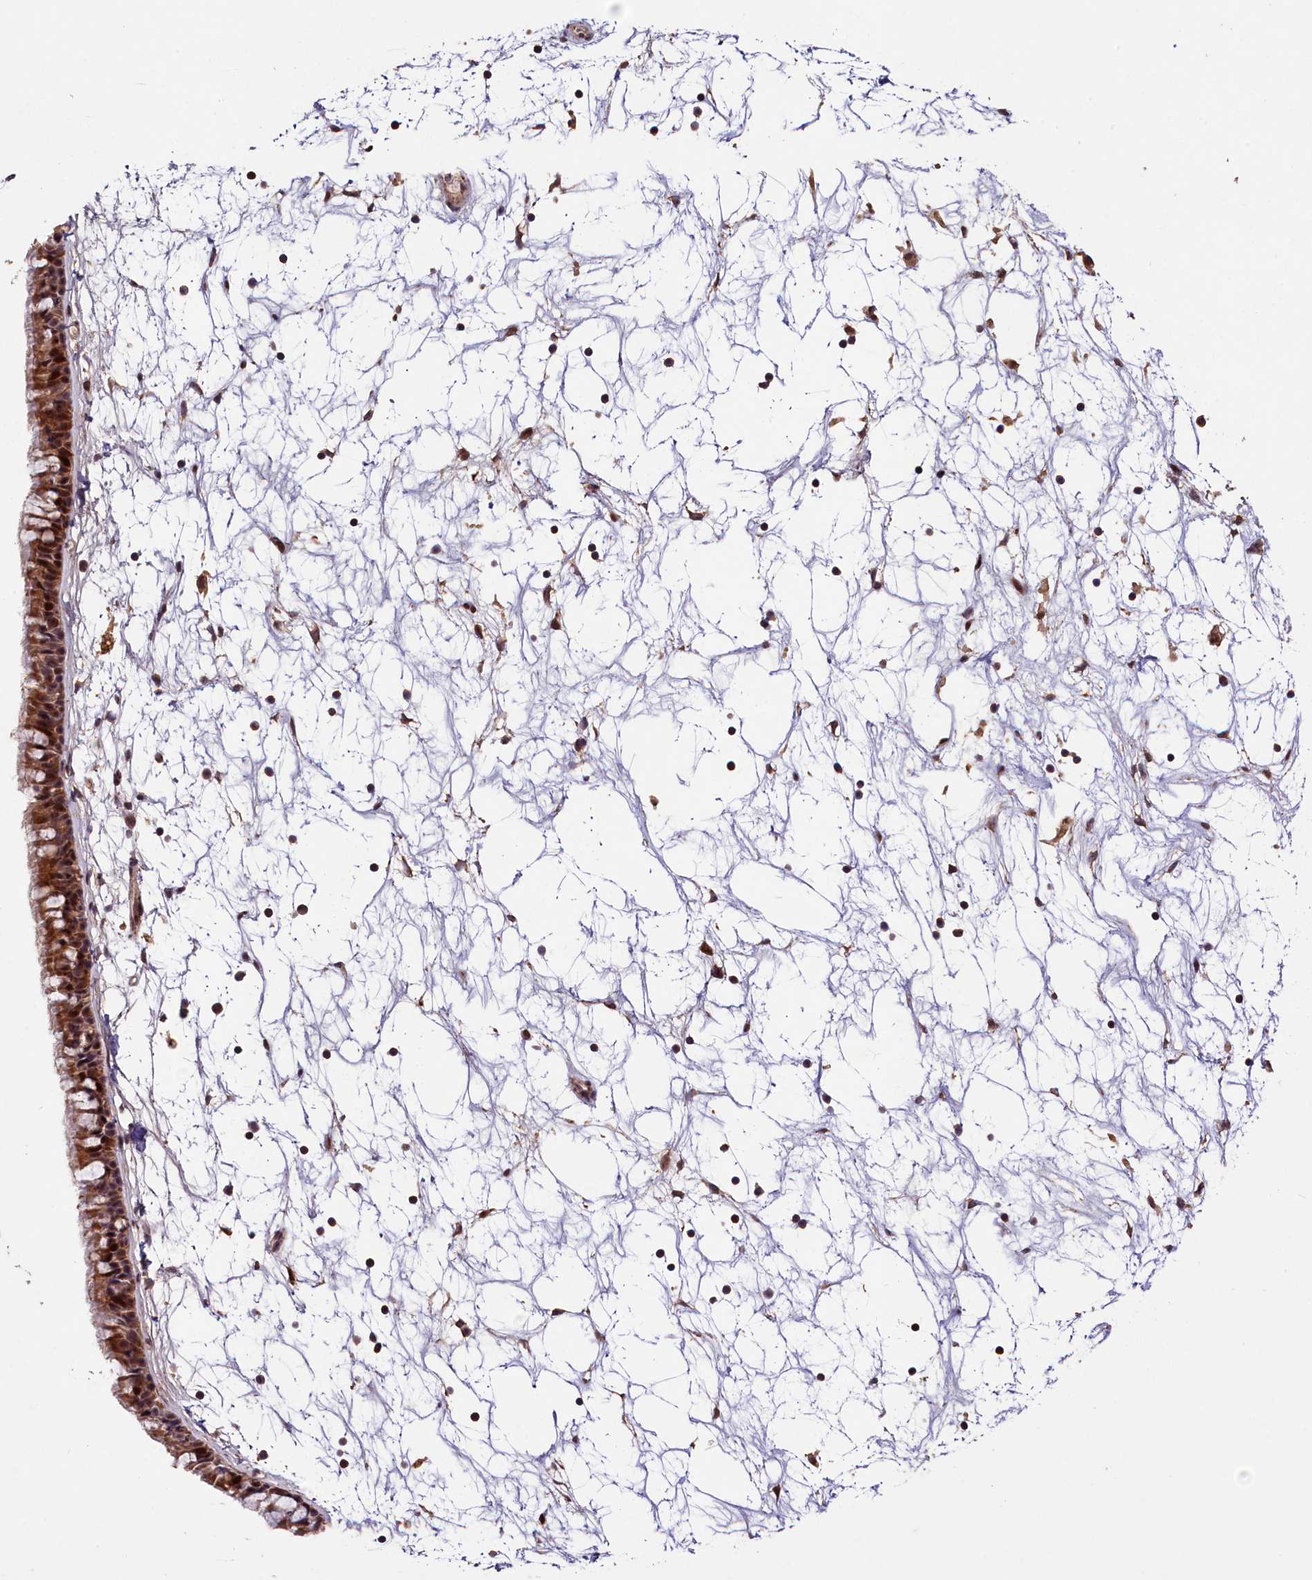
{"staining": {"intensity": "moderate", "quantity": ">75%", "location": "cytoplasmic/membranous,nuclear"}, "tissue": "nasopharynx", "cell_type": "Respiratory epithelial cells", "image_type": "normal", "snomed": [{"axis": "morphology", "description": "Normal tissue, NOS"}, {"axis": "topography", "description": "Nasopharynx"}], "caption": "Protein staining of benign nasopharynx displays moderate cytoplasmic/membranous,nuclear expression in approximately >75% of respiratory epithelial cells. The staining was performed using DAB (3,3'-diaminobenzidine), with brown indicating positive protein expression. Nuclei are stained blue with hematoxylin.", "gene": "PHAF1", "patient": {"sex": "male", "age": 64}}